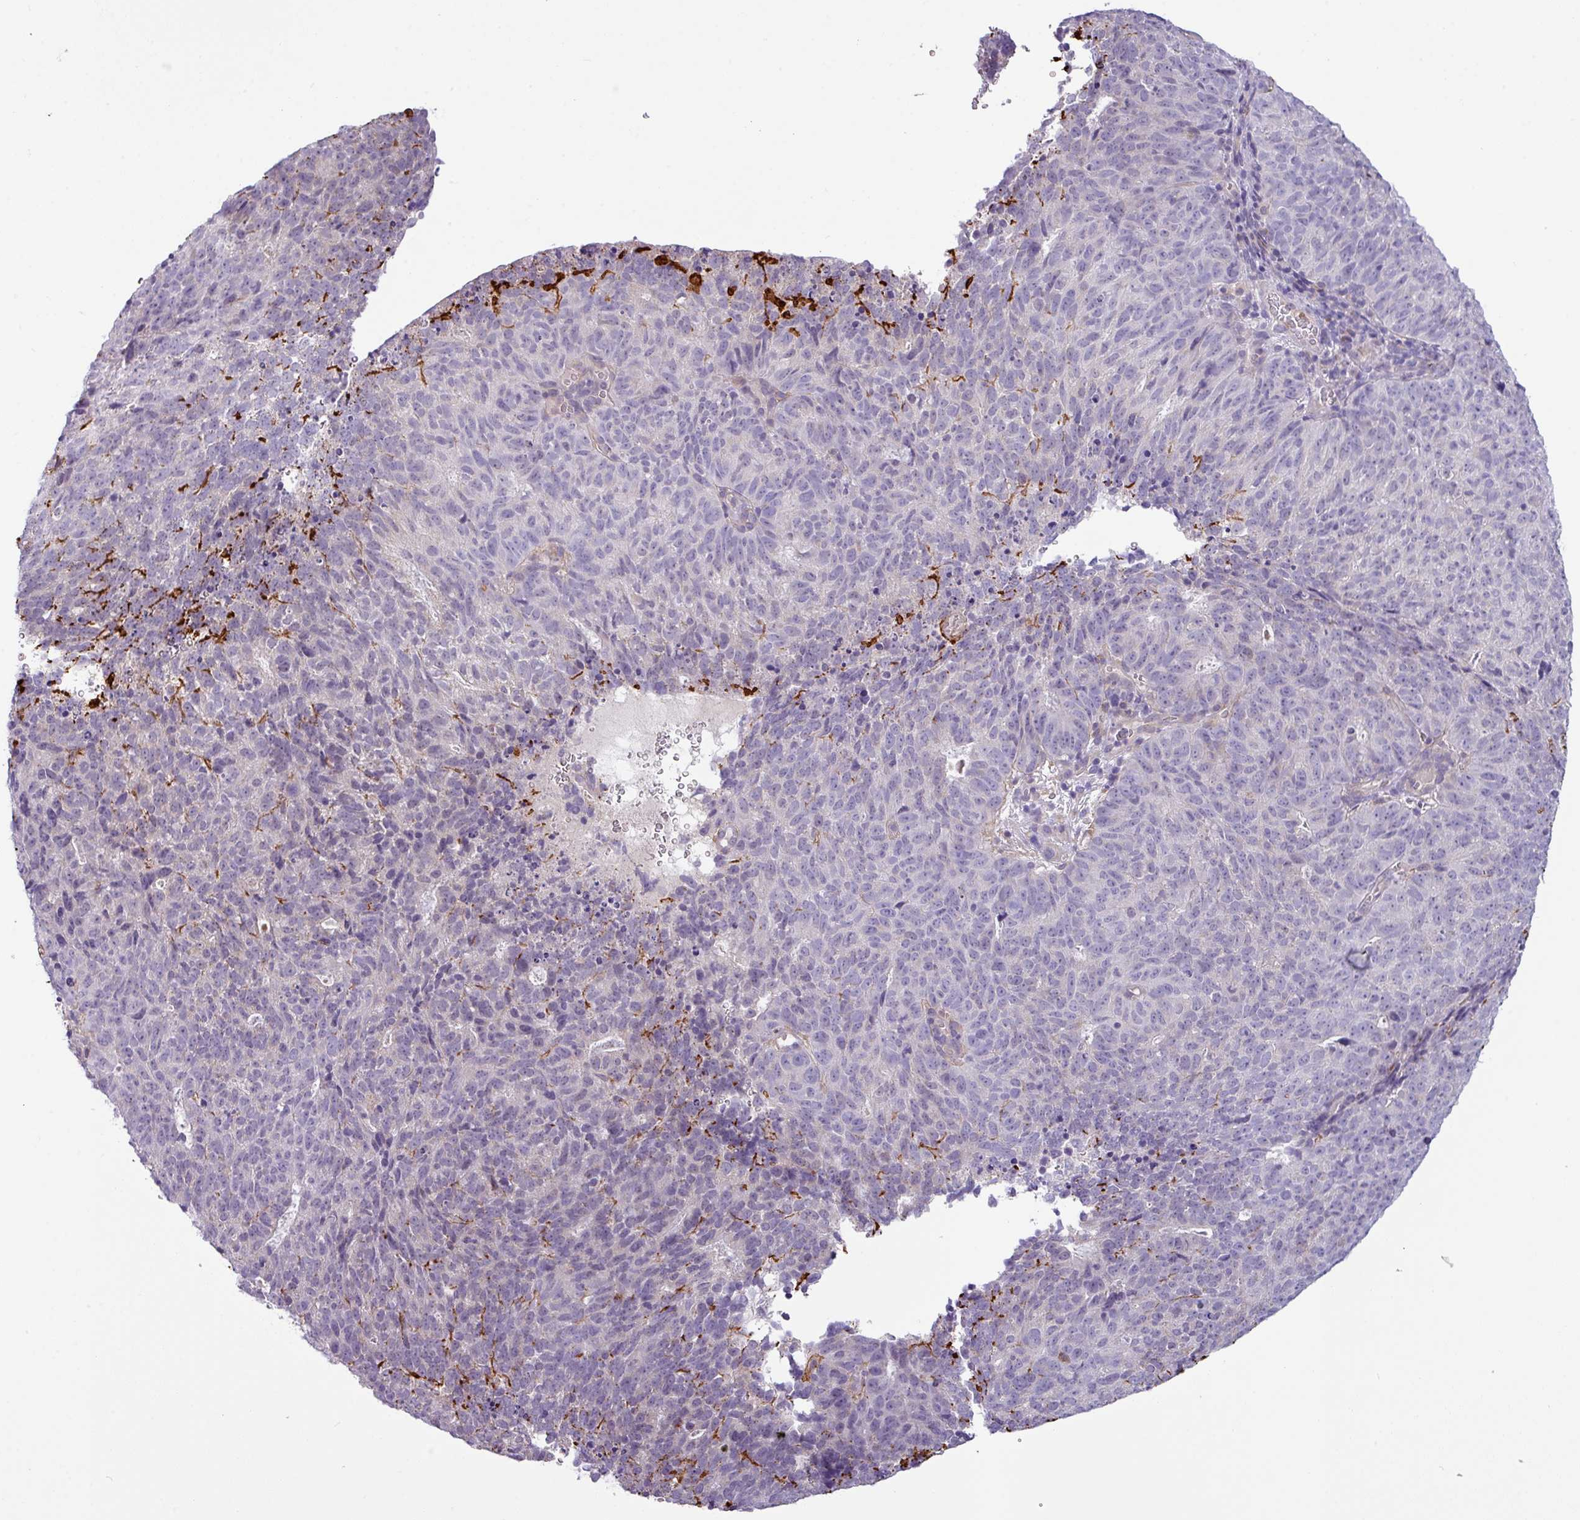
{"staining": {"intensity": "negative", "quantity": "none", "location": "none"}, "tissue": "cervical cancer", "cell_type": "Tumor cells", "image_type": "cancer", "snomed": [{"axis": "morphology", "description": "Adenocarcinoma, NOS"}, {"axis": "topography", "description": "Cervix"}], "caption": "Tumor cells show no significant protein positivity in cervical adenocarcinoma.", "gene": "ZNF524", "patient": {"sex": "female", "age": 38}}